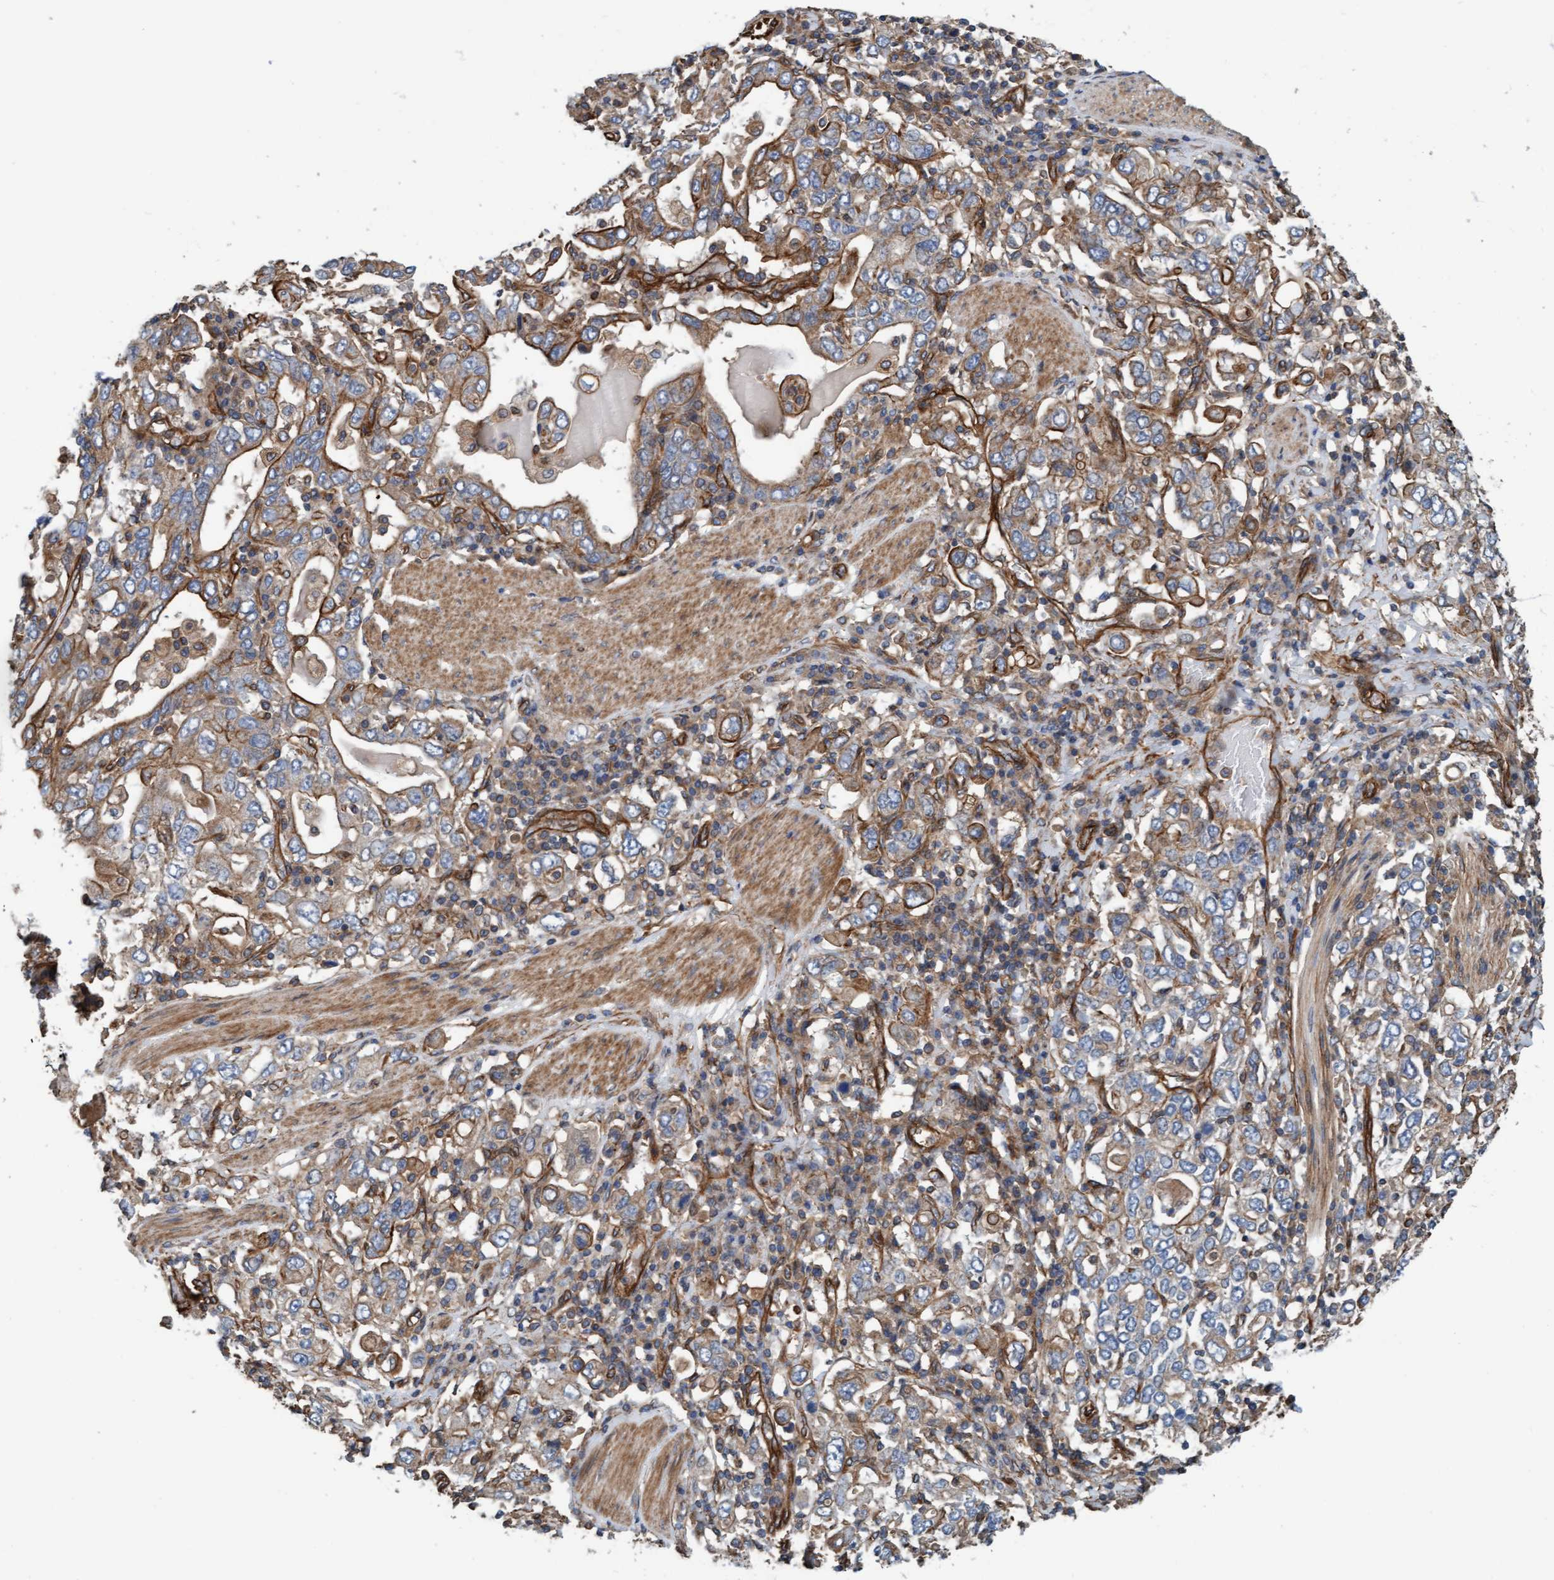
{"staining": {"intensity": "moderate", "quantity": "25%-75%", "location": "cytoplasmic/membranous"}, "tissue": "stomach cancer", "cell_type": "Tumor cells", "image_type": "cancer", "snomed": [{"axis": "morphology", "description": "Adenocarcinoma, NOS"}, {"axis": "topography", "description": "Stomach, upper"}], "caption": "Immunohistochemistry photomicrograph of neoplastic tissue: human adenocarcinoma (stomach) stained using immunohistochemistry (IHC) displays medium levels of moderate protein expression localized specifically in the cytoplasmic/membranous of tumor cells, appearing as a cytoplasmic/membranous brown color.", "gene": "STXBP4", "patient": {"sex": "male", "age": 62}}